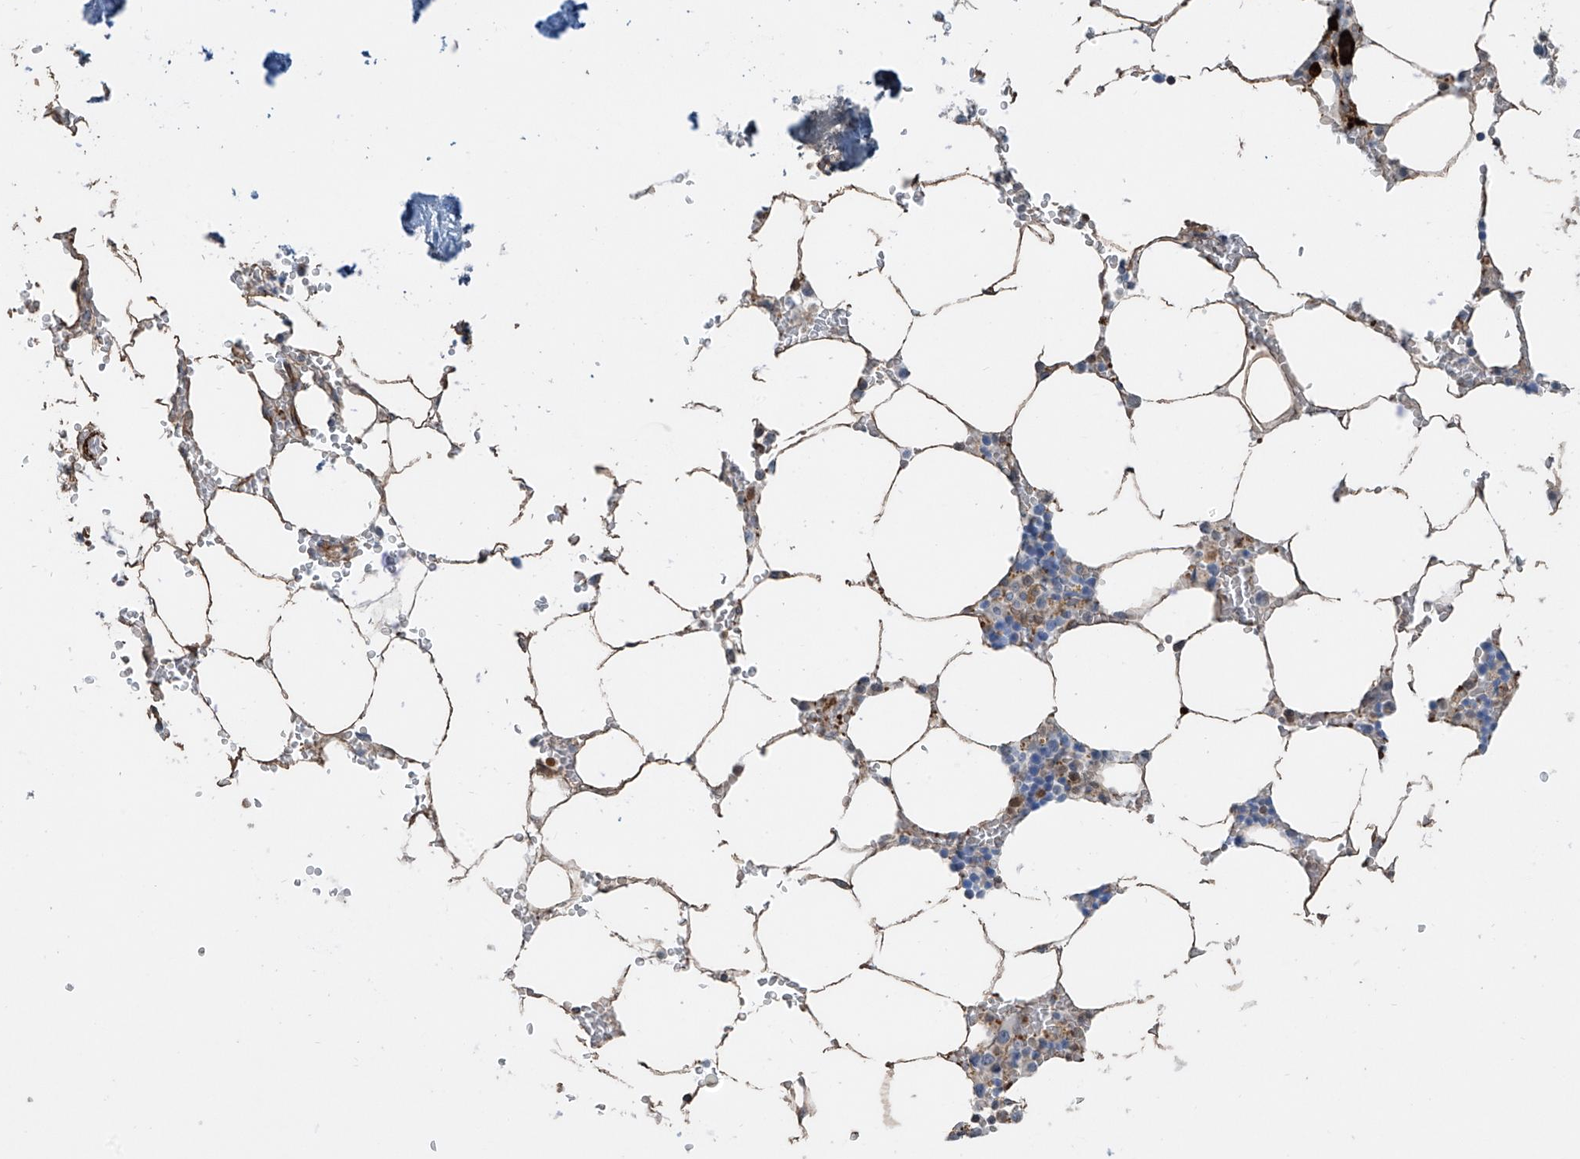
{"staining": {"intensity": "moderate", "quantity": "<25%", "location": "cytoplasmic/membranous"}, "tissue": "bone marrow", "cell_type": "Hematopoietic cells", "image_type": "normal", "snomed": [{"axis": "morphology", "description": "Normal tissue, NOS"}, {"axis": "topography", "description": "Bone marrow"}], "caption": "Protein staining displays moderate cytoplasmic/membranous staining in about <25% of hematopoietic cells in unremarkable bone marrow. (Brightfield microscopy of DAB IHC at high magnification).", "gene": "SH3BGRL3", "patient": {"sex": "male", "age": 70}}